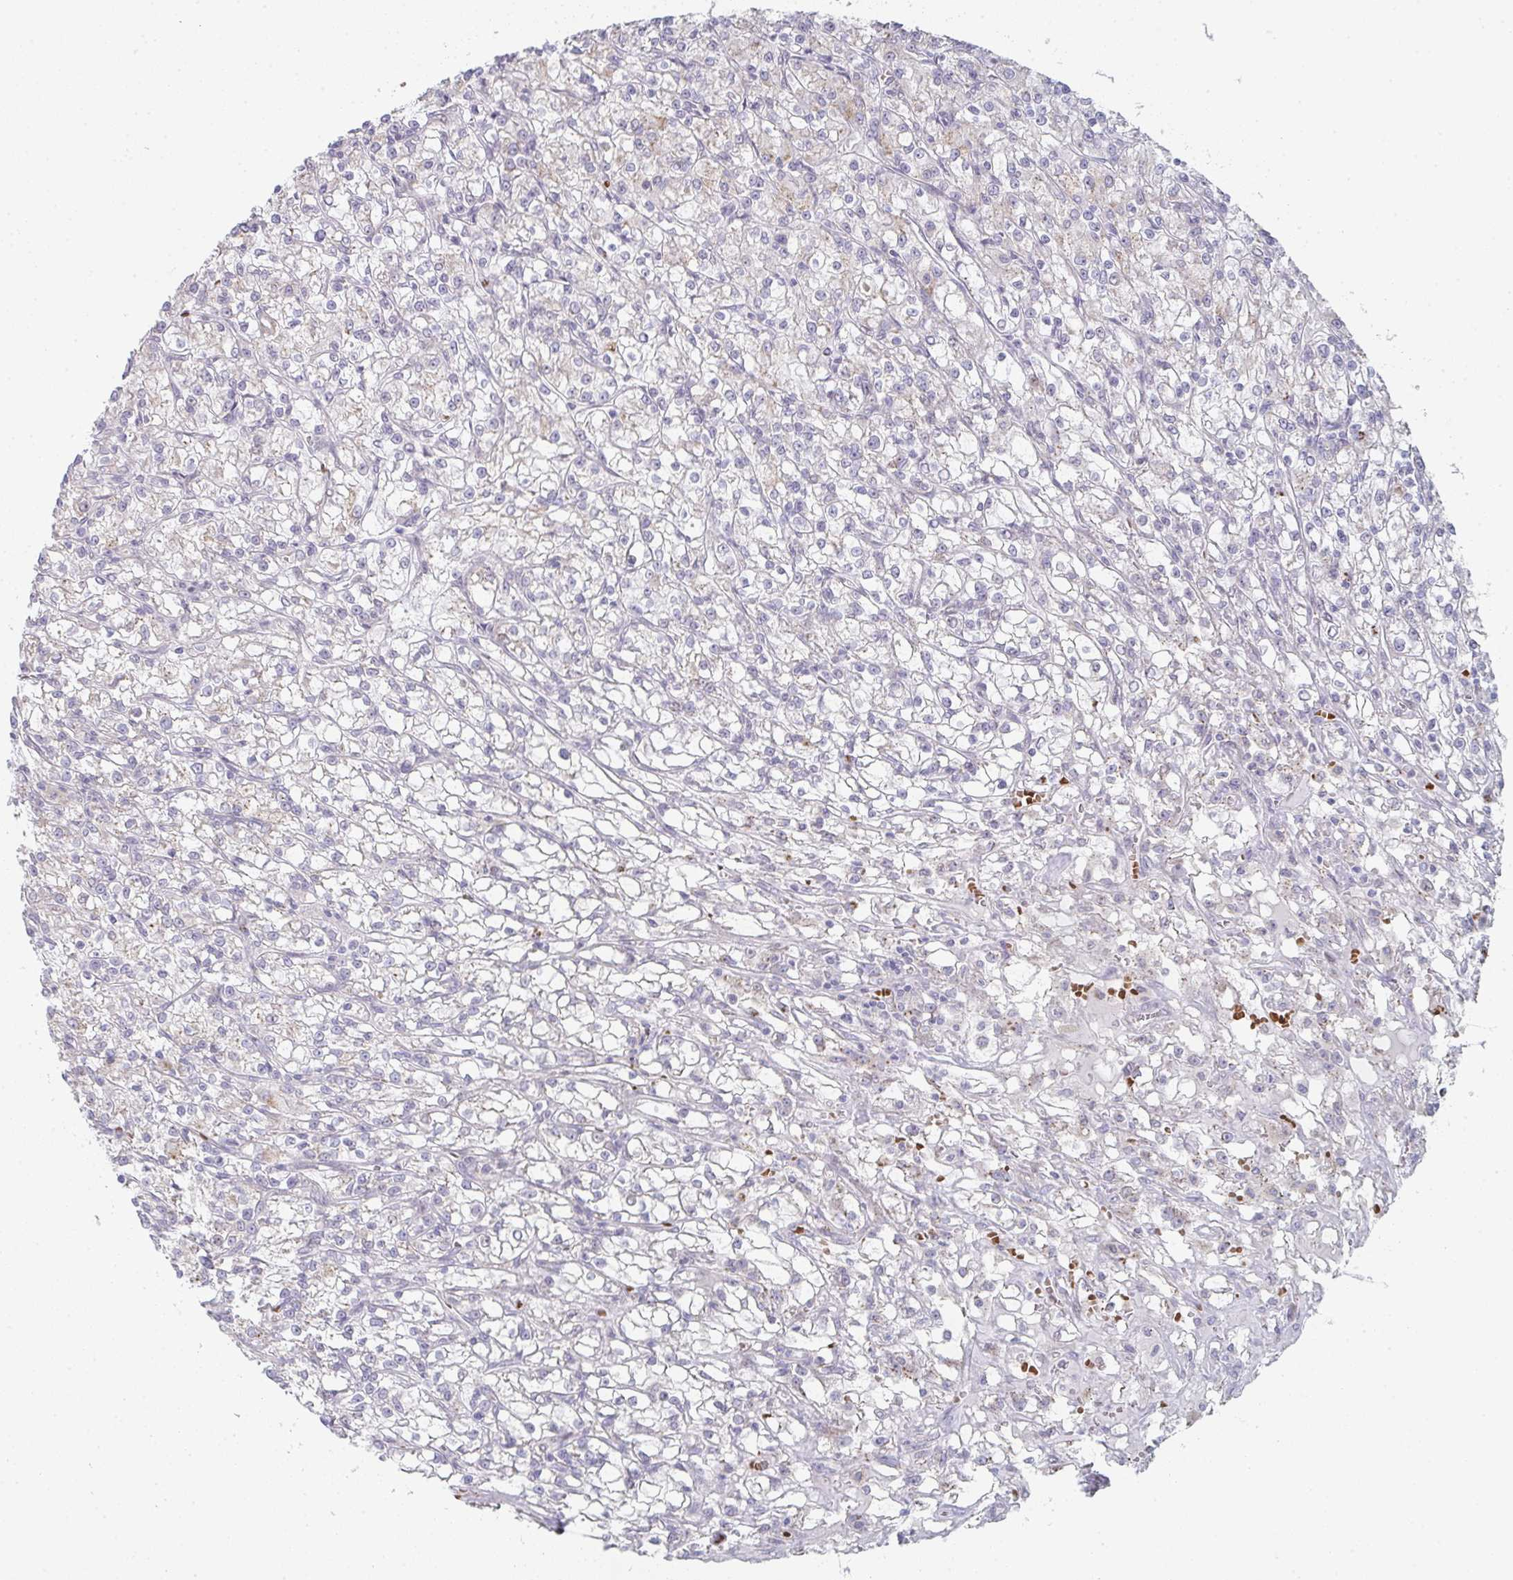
{"staining": {"intensity": "negative", "quantity": "none", "location": "none"}, "tissue": "renal cancer", "cell_type": "Tumor cells", "image_type": "cancer", "snomed": [{"axis": "morphology", "description": "Adenocarcinoma, NOS"}, {"axis": "topography", "description": "Kidney"}], "caption": "Tumor cells show no significant protein expression in renal cancer.", "gene": "ZNF526", "patient": {"sex": "female", "age": 59}}